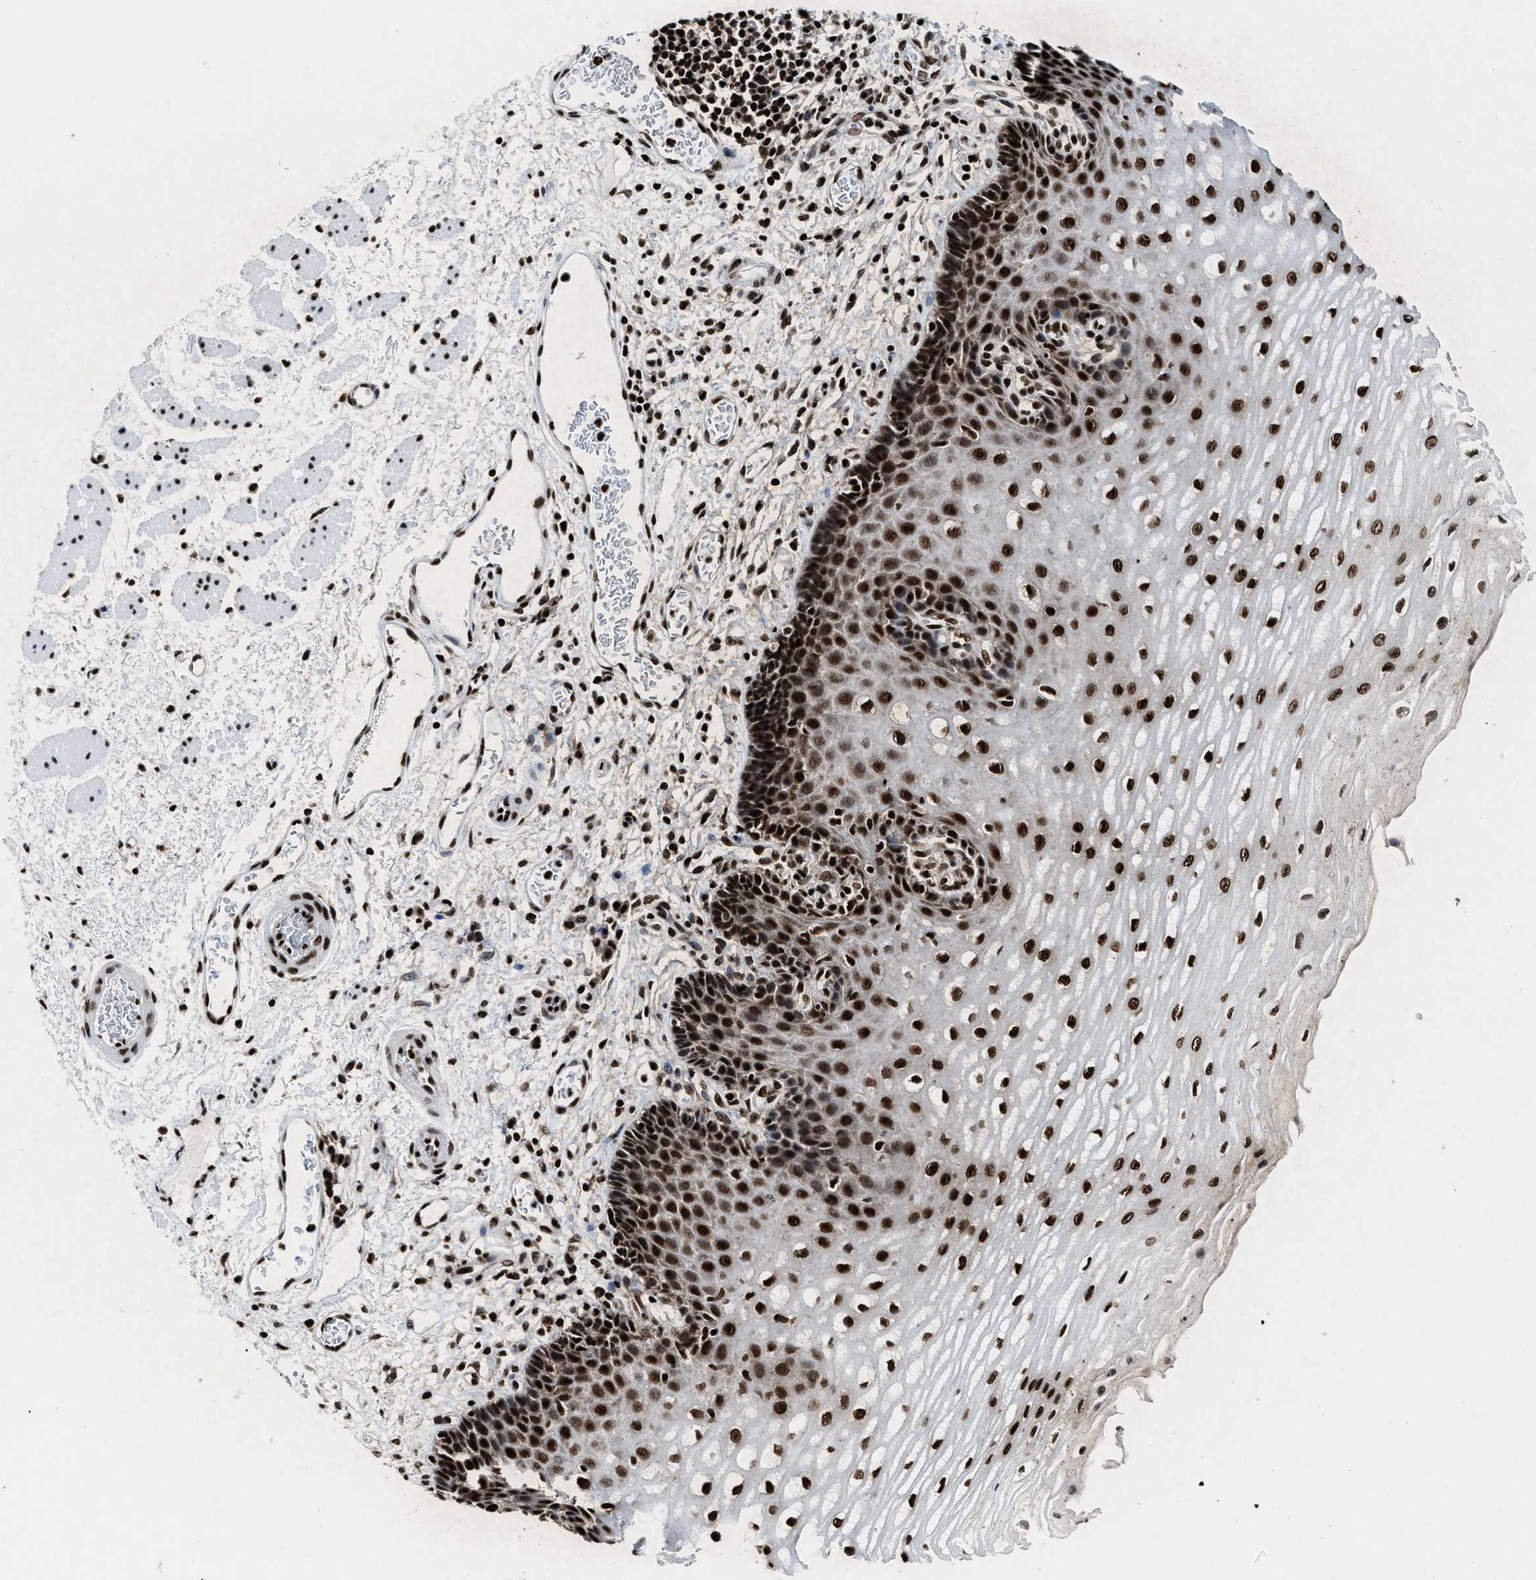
{"staining": {"intensity": "strong", "quantity": ">75%", "location": "nuclear"}, "tissue": "esophagus", "cell_type": "Squamous epithelial cells", "image_type": "normal", "snomed": [{"axis": "morphology", "description": "Normal tissue, NOS"}, {"axis": "topography", "description": "Esophagus"}], "caption": "Immunohistochemical staining of unremarkable human esophagus reveals high levels of strong nuclear staining in approximately >75% of squamous epithelial cells.", "gene": "ALYREF", "patient": {"sex": "male", "age": 54}}